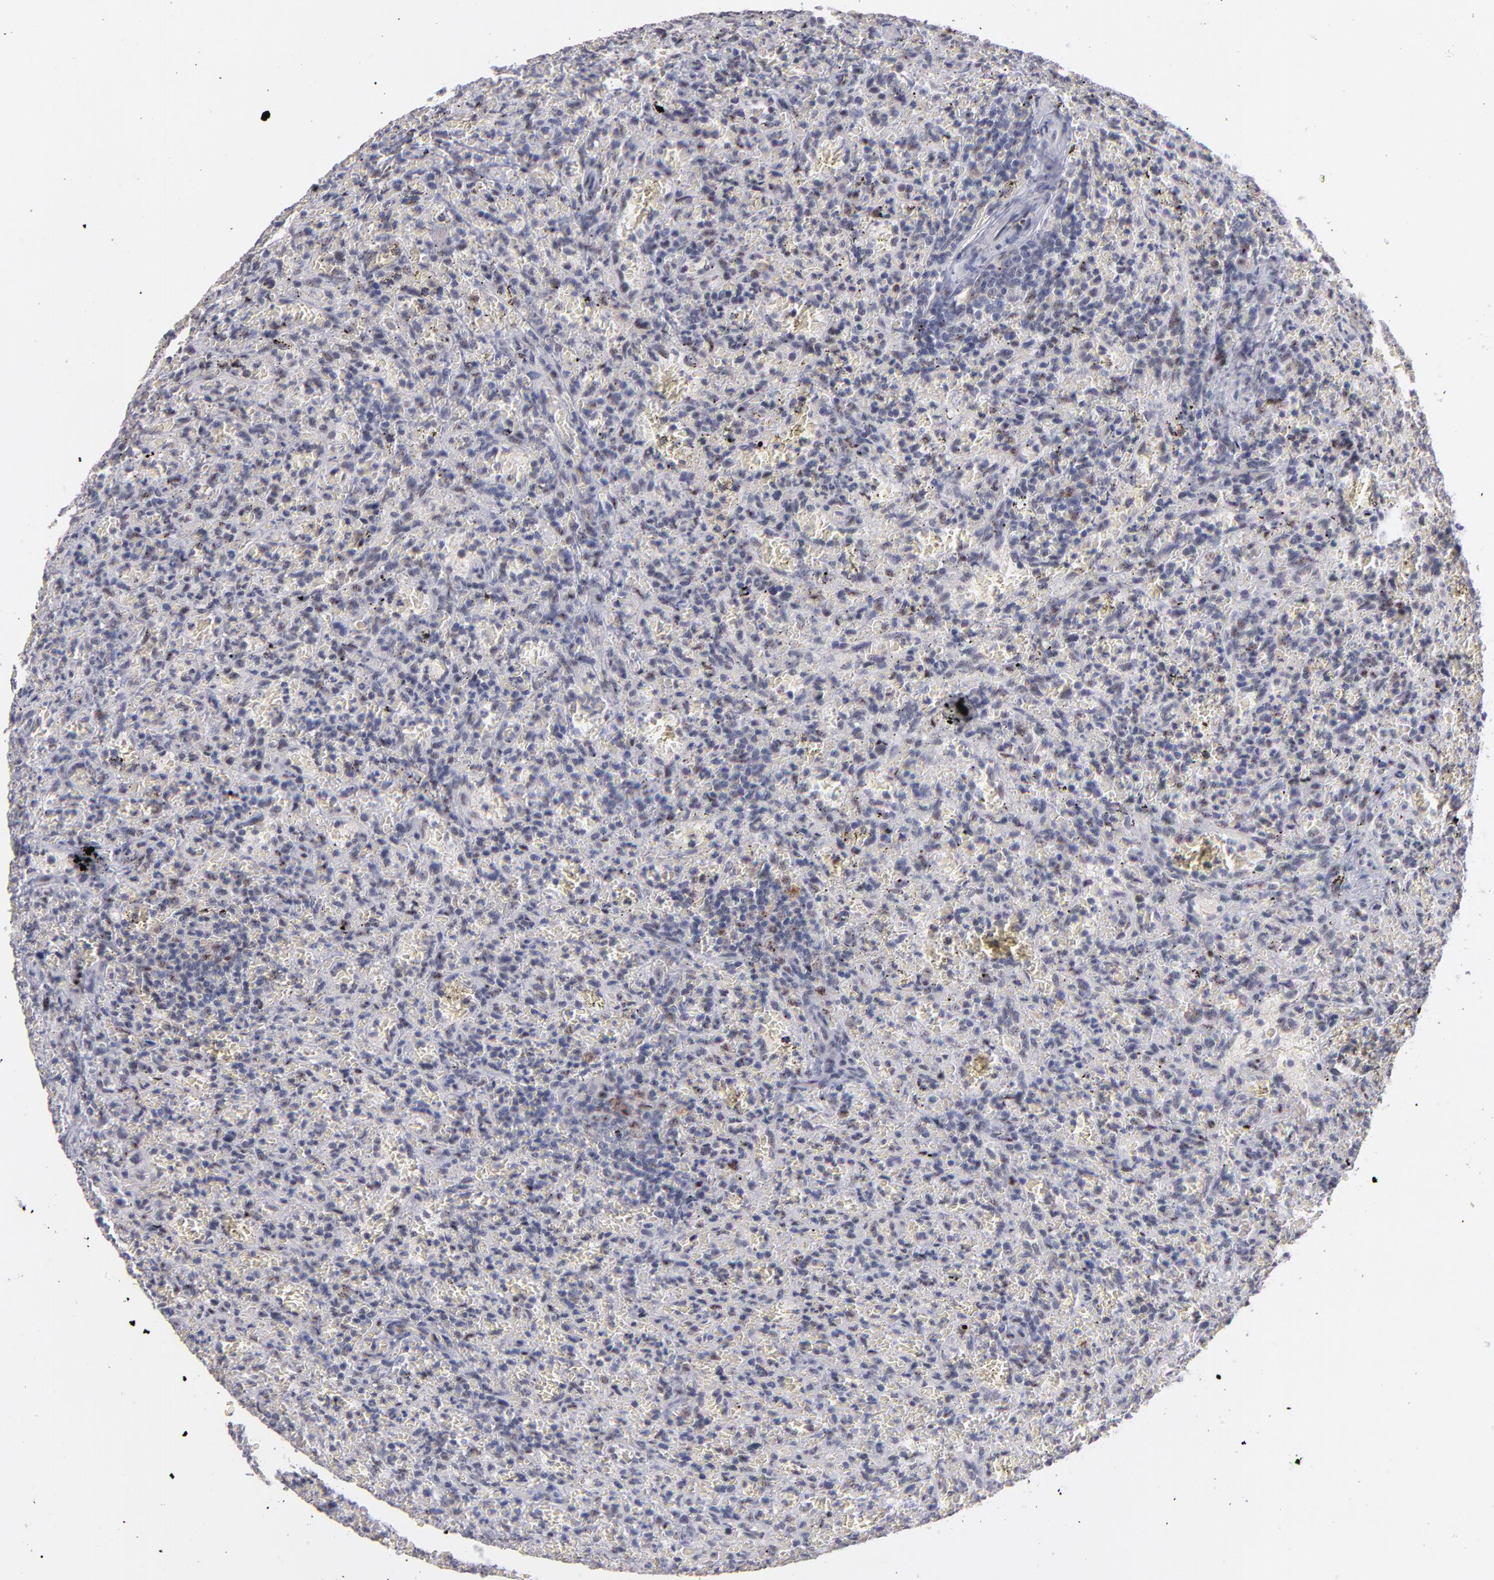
{"staining": {"intensity": "weak", "quantity": "<25%", "location": "nuclear"}, "tissue": "lymphoma", "cell_type": "Tumor cells", "image_type": "cancer", "snomed": [{"axis": "morphology", "description": "Malignant lymphoma, non-Hodgkin's type, Low grade"}, {"axis": "topography", "description": "Spleen"}], "caption": "IHC histopathology image of neoplastic tissue: human malignant lymphoma, non-Hodgkin's type (low-grade) stained with DAB (3,3'-diaminobenzidine) displays no significant protein expression in tumor cells.", "gene": "RAF1", "patient": {"sex": "female", "age": 64}}